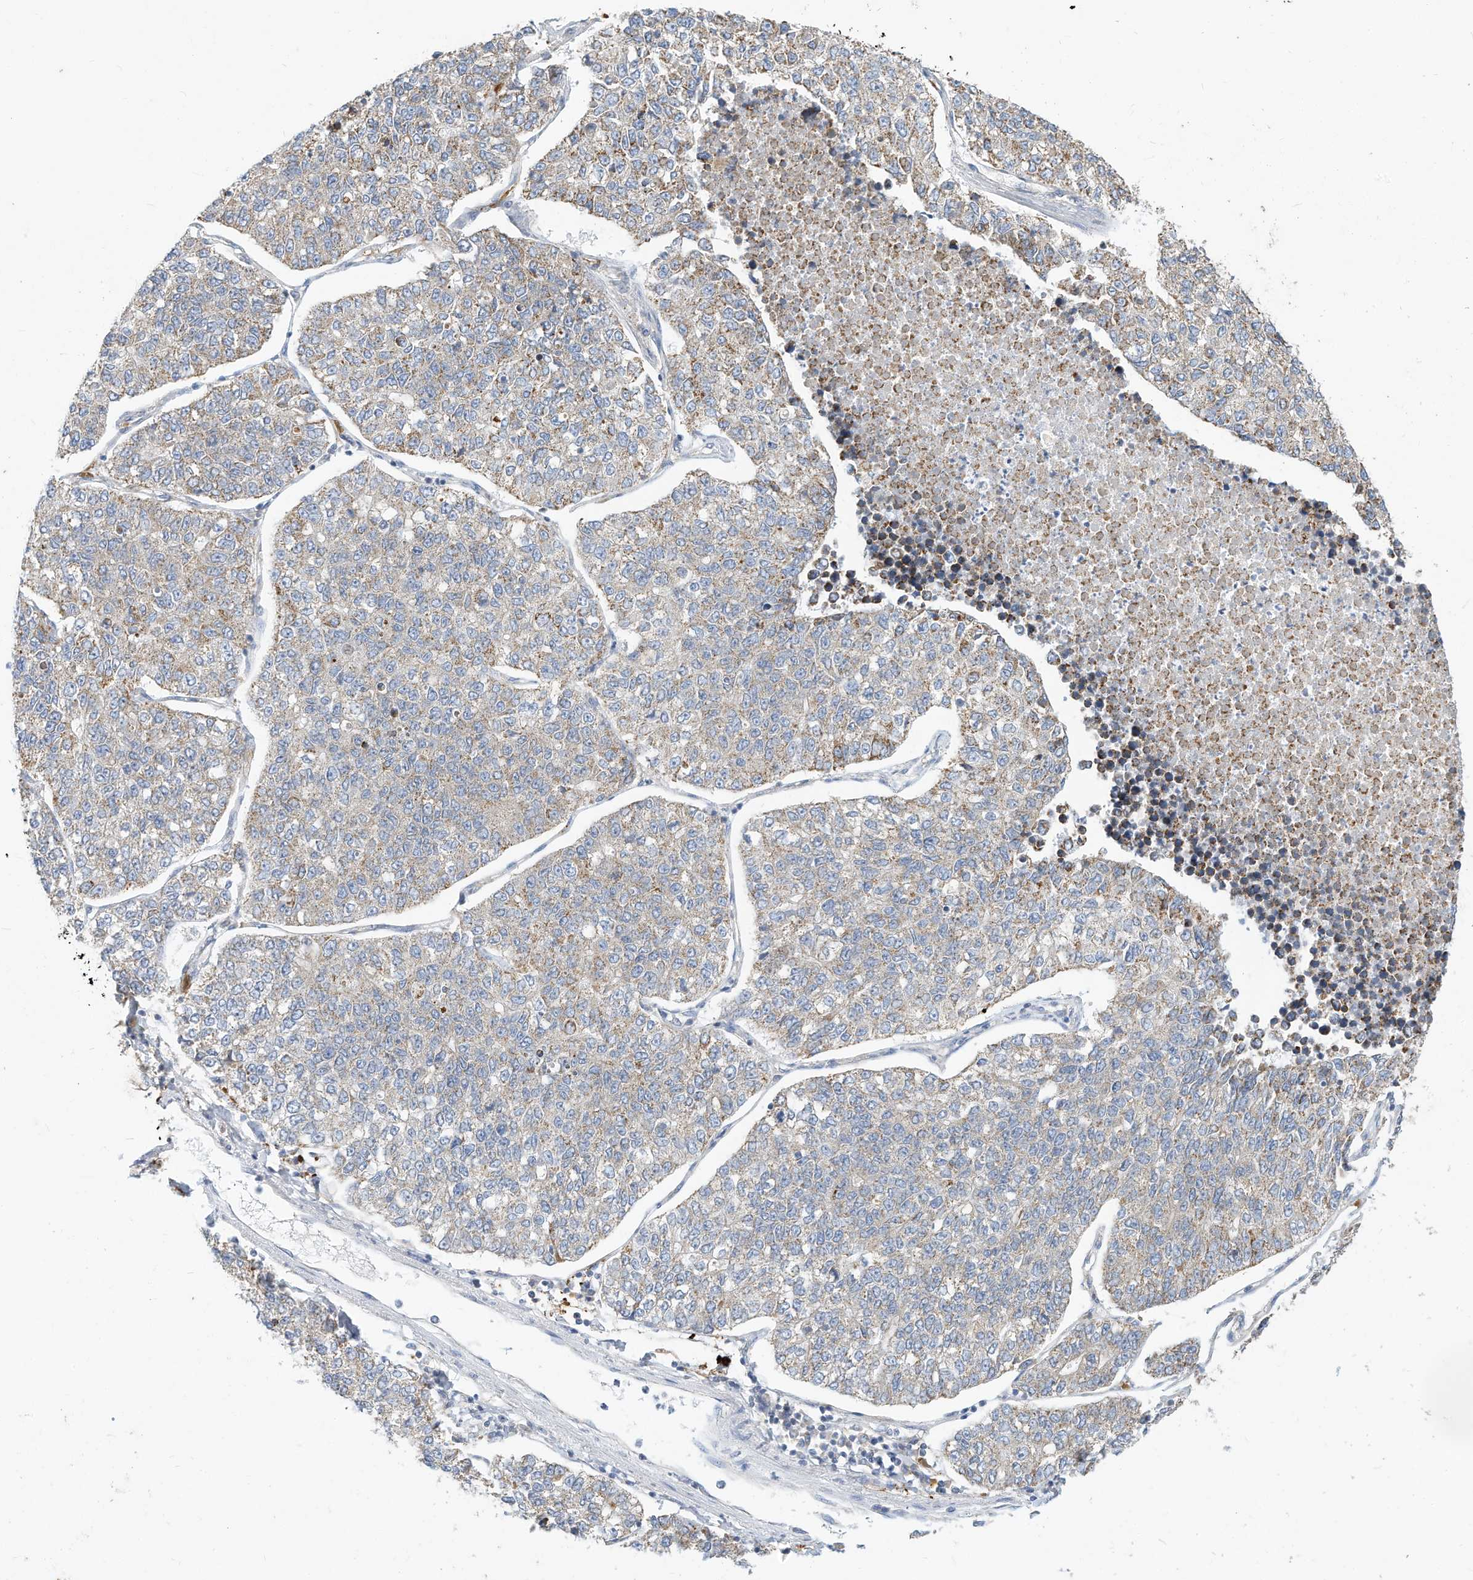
{"staining": {"intensity": "weak", "quantity": ">75%", "location": "cytoplasmic/membranous"}, "tissue": "lung cancer", "cell_type": "Tumor cells", "image_type": "cancer", "snomed": [{"axis": "morphology", "description": "Adenocarcinoma, NOS"}, {"axis": "topography", "description": "Lung"}], "caption": "This micrograph displays adenocarcinoma (lung) stained with IHC to label a protein in brown. The cytoplasmic/membranous of tumor cells show weak positivity for the protein. Nuclei are counter-stained blue.", "gene": "RHOH", "patient": {"sex": "male", "age": 49}}